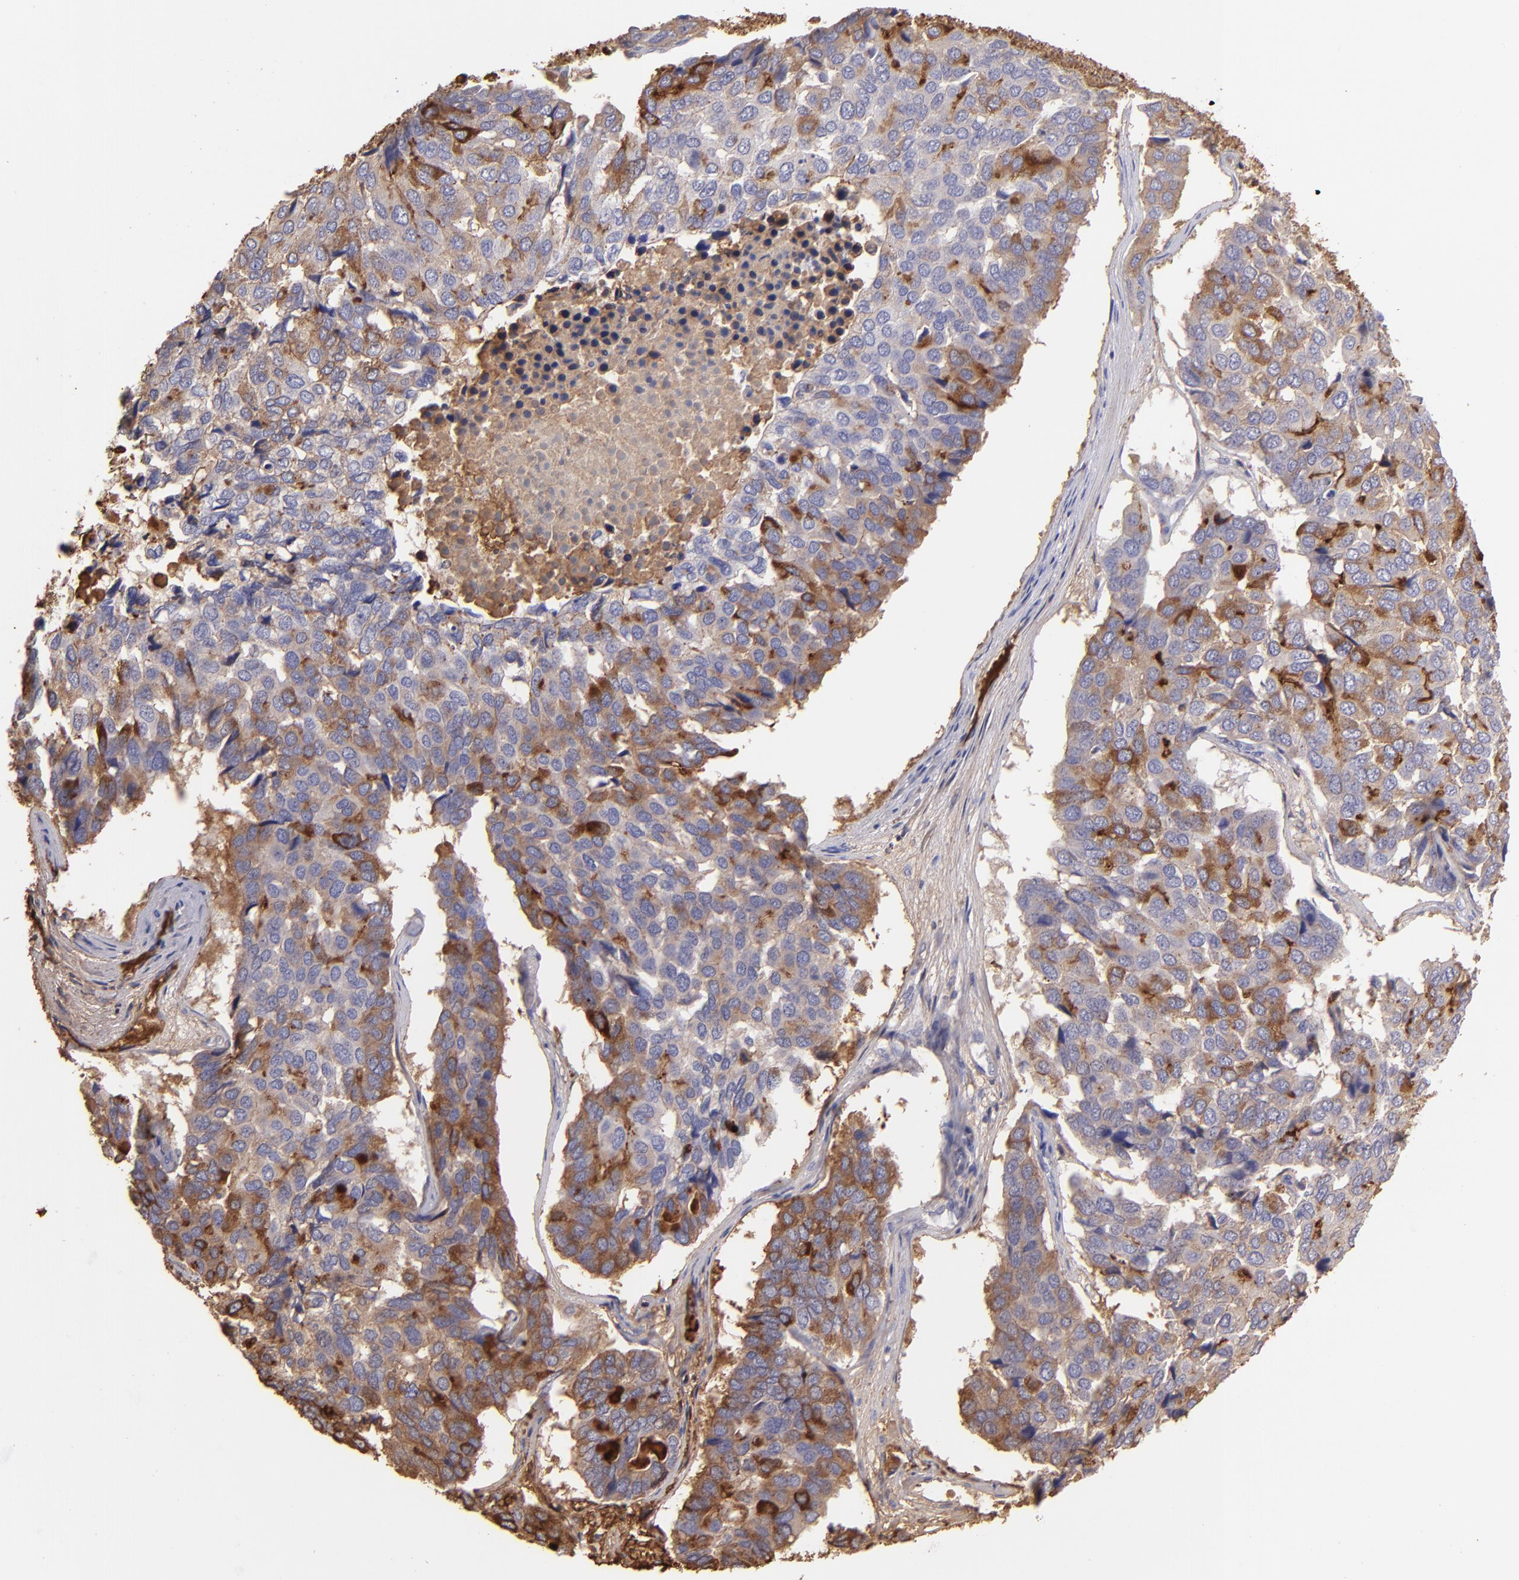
{"staining": {"intensity": "moderate", "quantity": "25%-75%", "location": "cytoplasmic/membranous"}, "tissue": "pancreatic cancer", "cell_type": "Tumor cells", "image_type": "cancer", "snomed": [{"axis": "morphology", "description": "Adenocarcinoma, NOS"}, {"axis": "topography", "description": "Pancreas"}], "caption": "An immunohistochemistry histopathology image of neoplastic tissue is shown. Protein staining in brown labels moderate cytoplasmic/membranous positivity in adenocarcinoma (pancreatic) within tumor cells.", "gene": "FGB", "patient": {"sex": "male", "age": 50}}